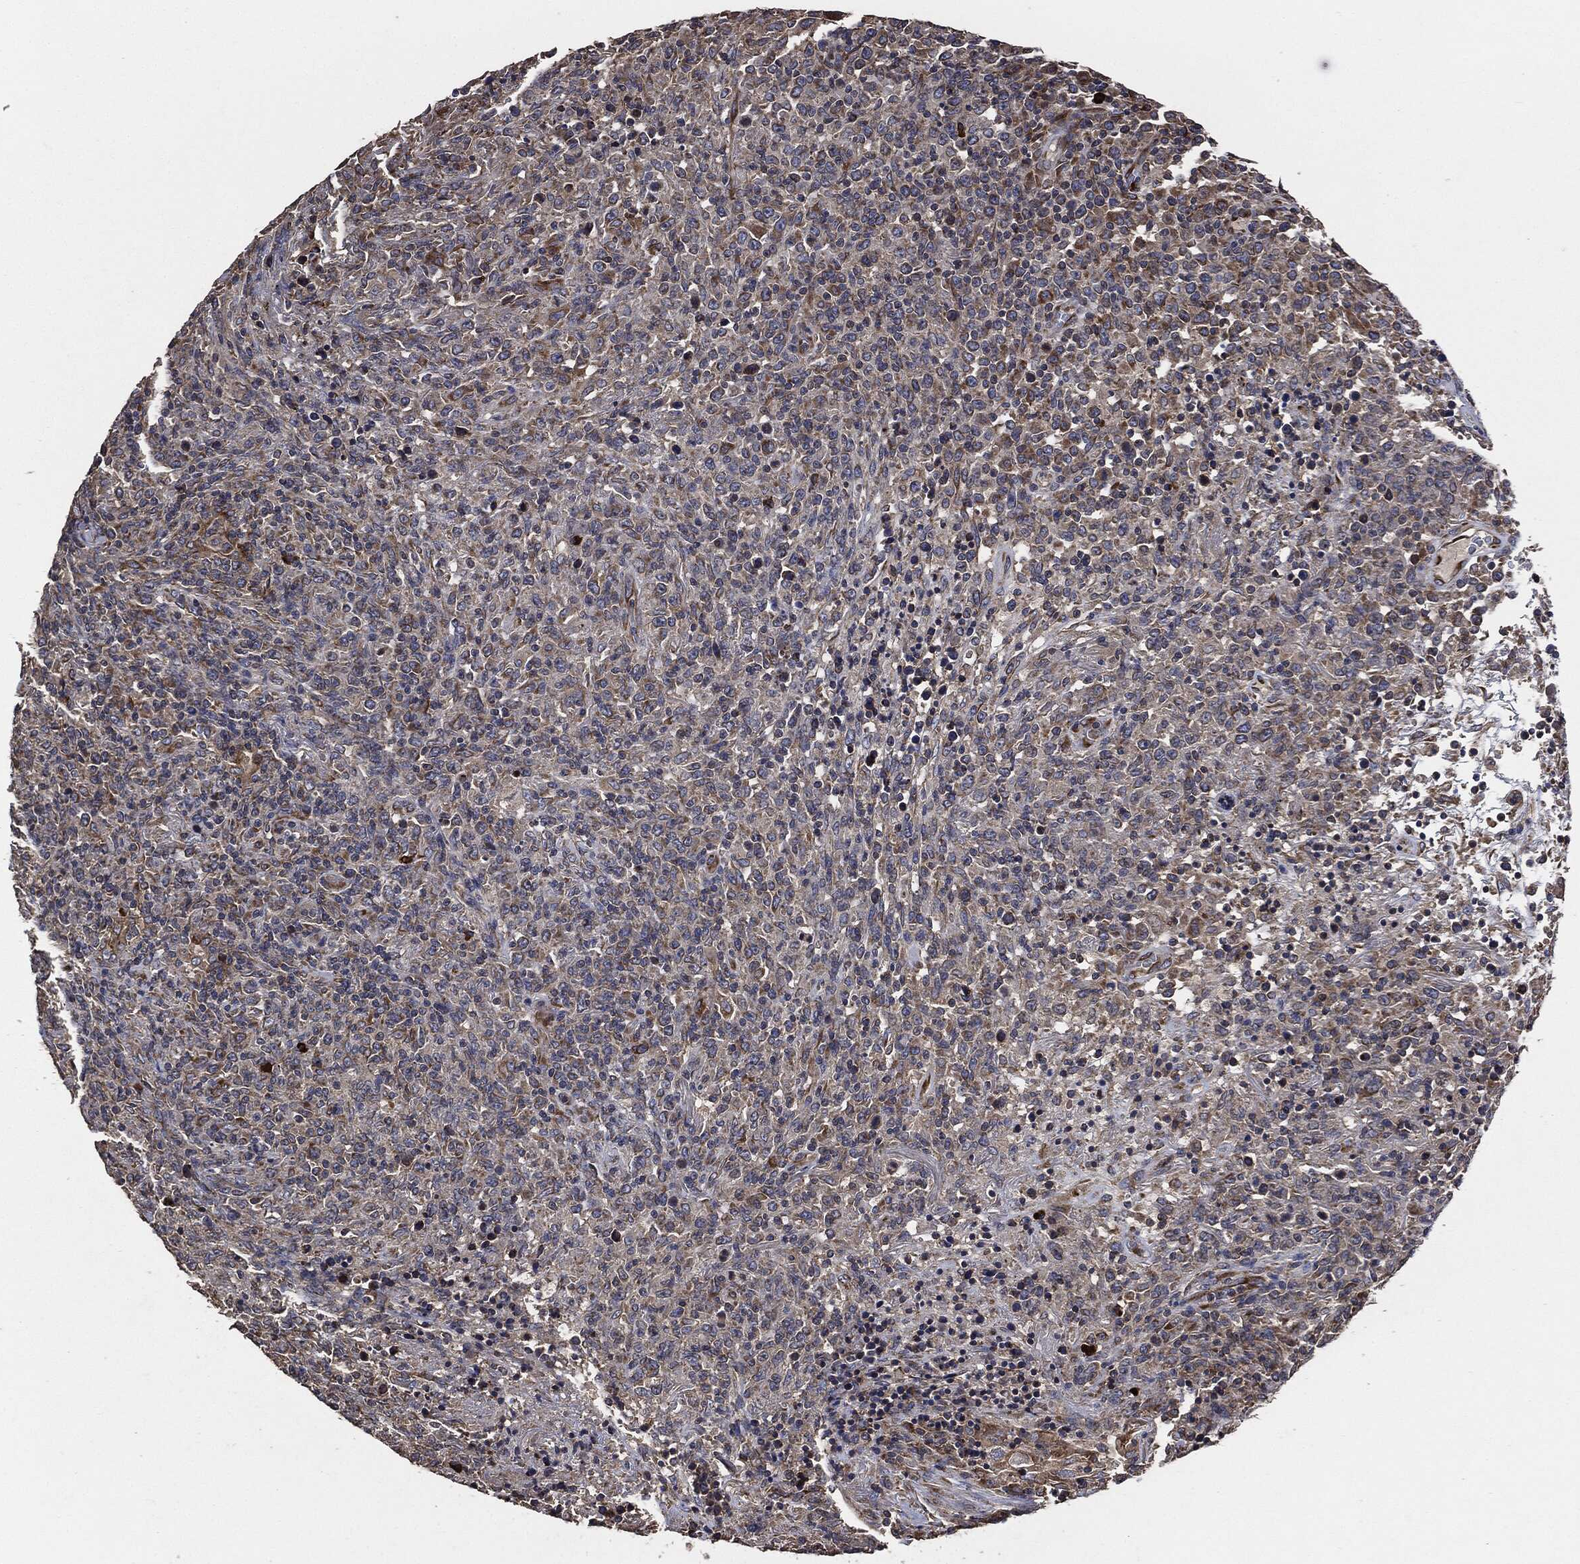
{"staining": {"intensity": "strong", "quantity": "<25%", "location": "cytoplasmic/membranous"}, "tissue": "lymphoma", "cell_type": "Tumor cells", "image_type": "cancer", "snomed": [{"axis": "morphology", "description": "Malignant lymphoma, non-Hodgkin's type, High grade"}, {"axis": "topography", "description": "Lung"}], "caption": "This histopathology image displays high-grade malignant lymphoma, non-Hodgkin's type stained with IHC to label a protein in brown. The cytoplasmic/membranous of tumor cells show strong positivity for the protein. Nuclei are counter-stained blue.", "gene": "STK3", "patient": {"sex": "male", "age": 79}}